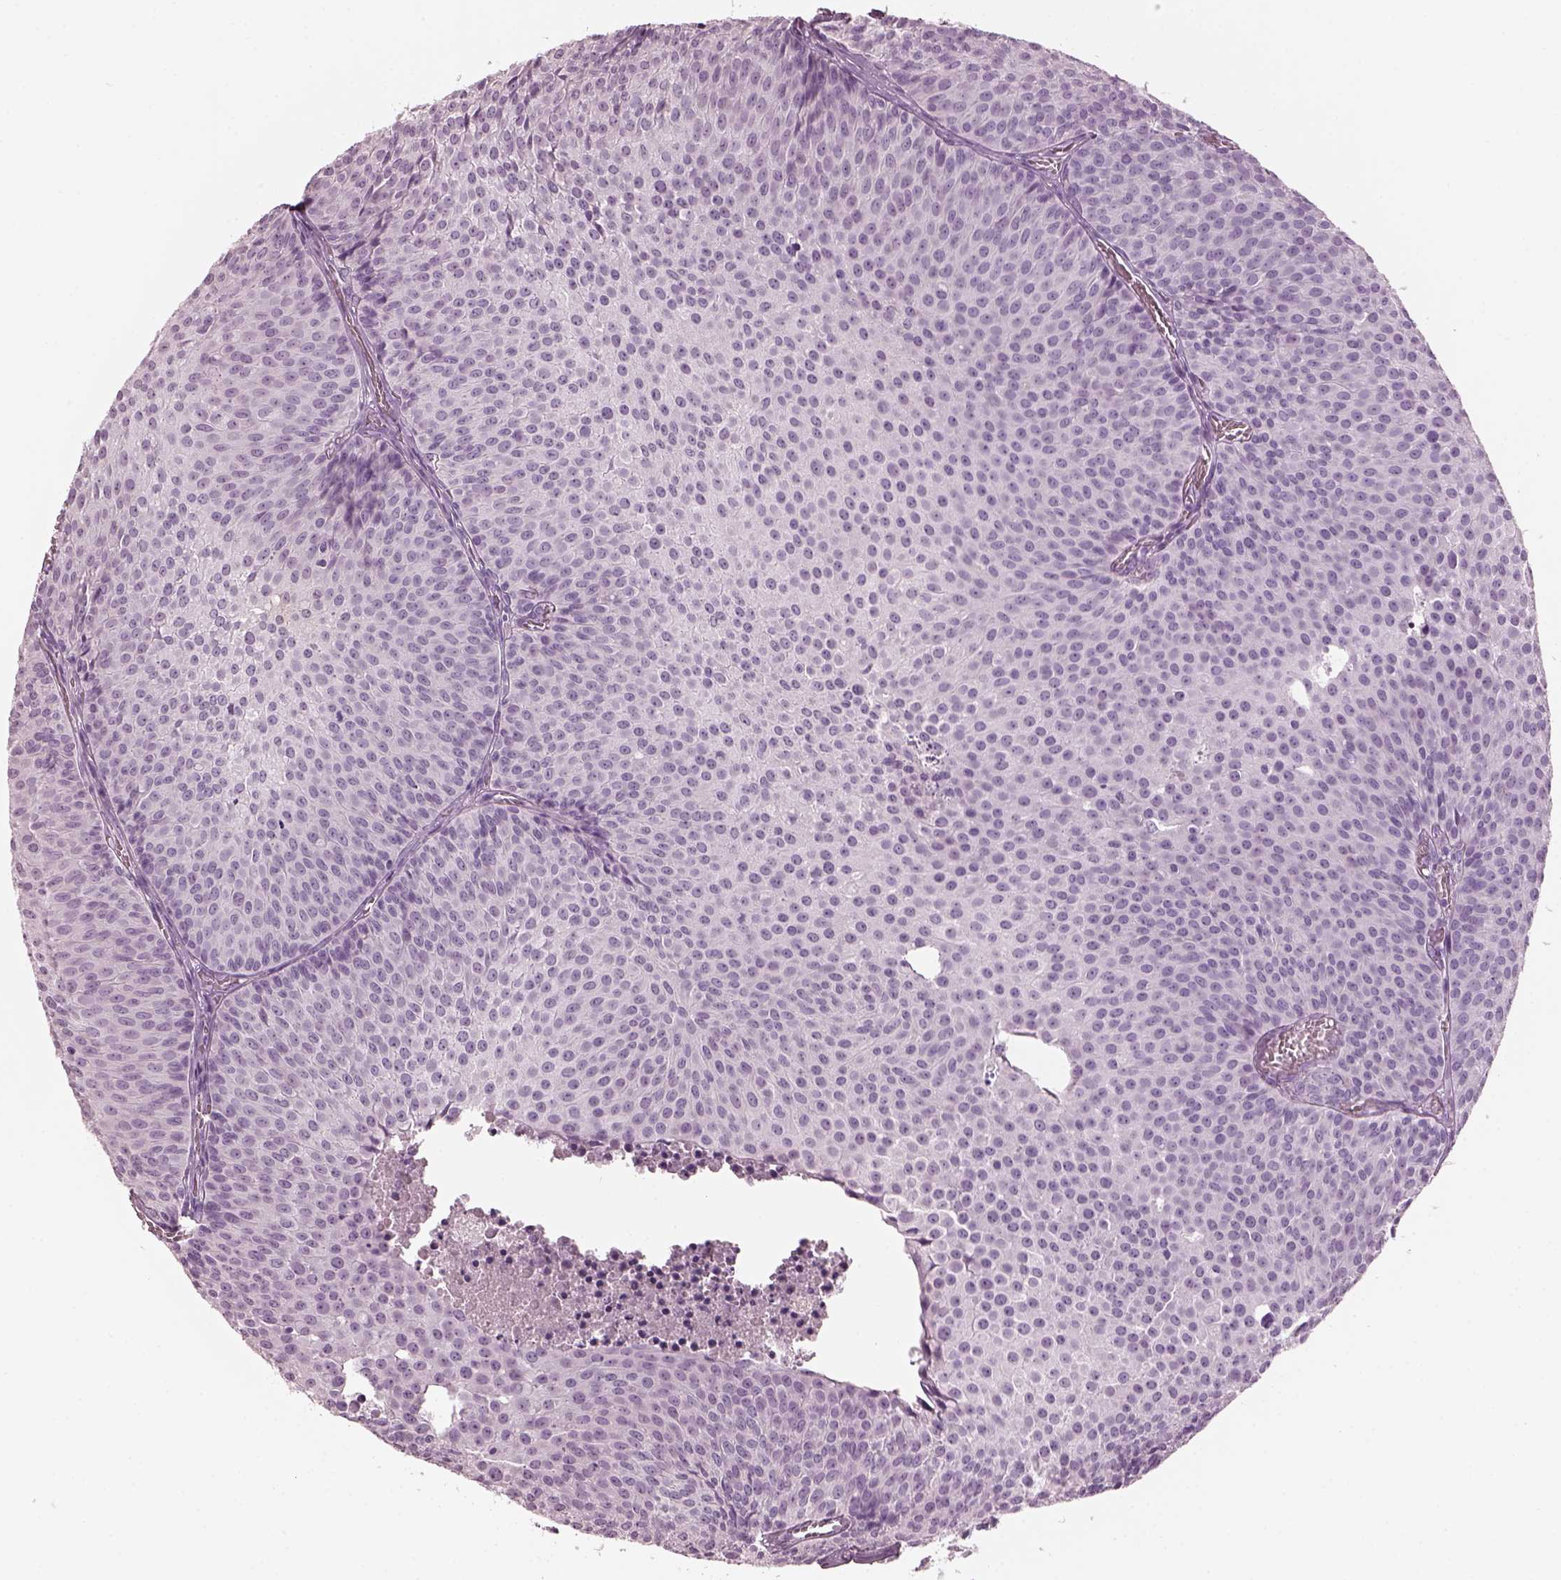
{"staining": {"intensity": "negative", "quantity": "none", "location": "none"}, "tissue": "urothelial cancer", "cell_type": "Tumor cells", "image_type": "cancer", "snomed": [{"axis": "morphology", "description": "Urothelial carcinoma, Low grade"}, {"axis": "topography", "description": "Urinary bladder"}], "caption": "Micrograph shows no significant protein staining in tumor cells of low-grade urothelial carcinoma.", "gene": "HYDIN", "patient": {"sex": "male", "age": 63}}